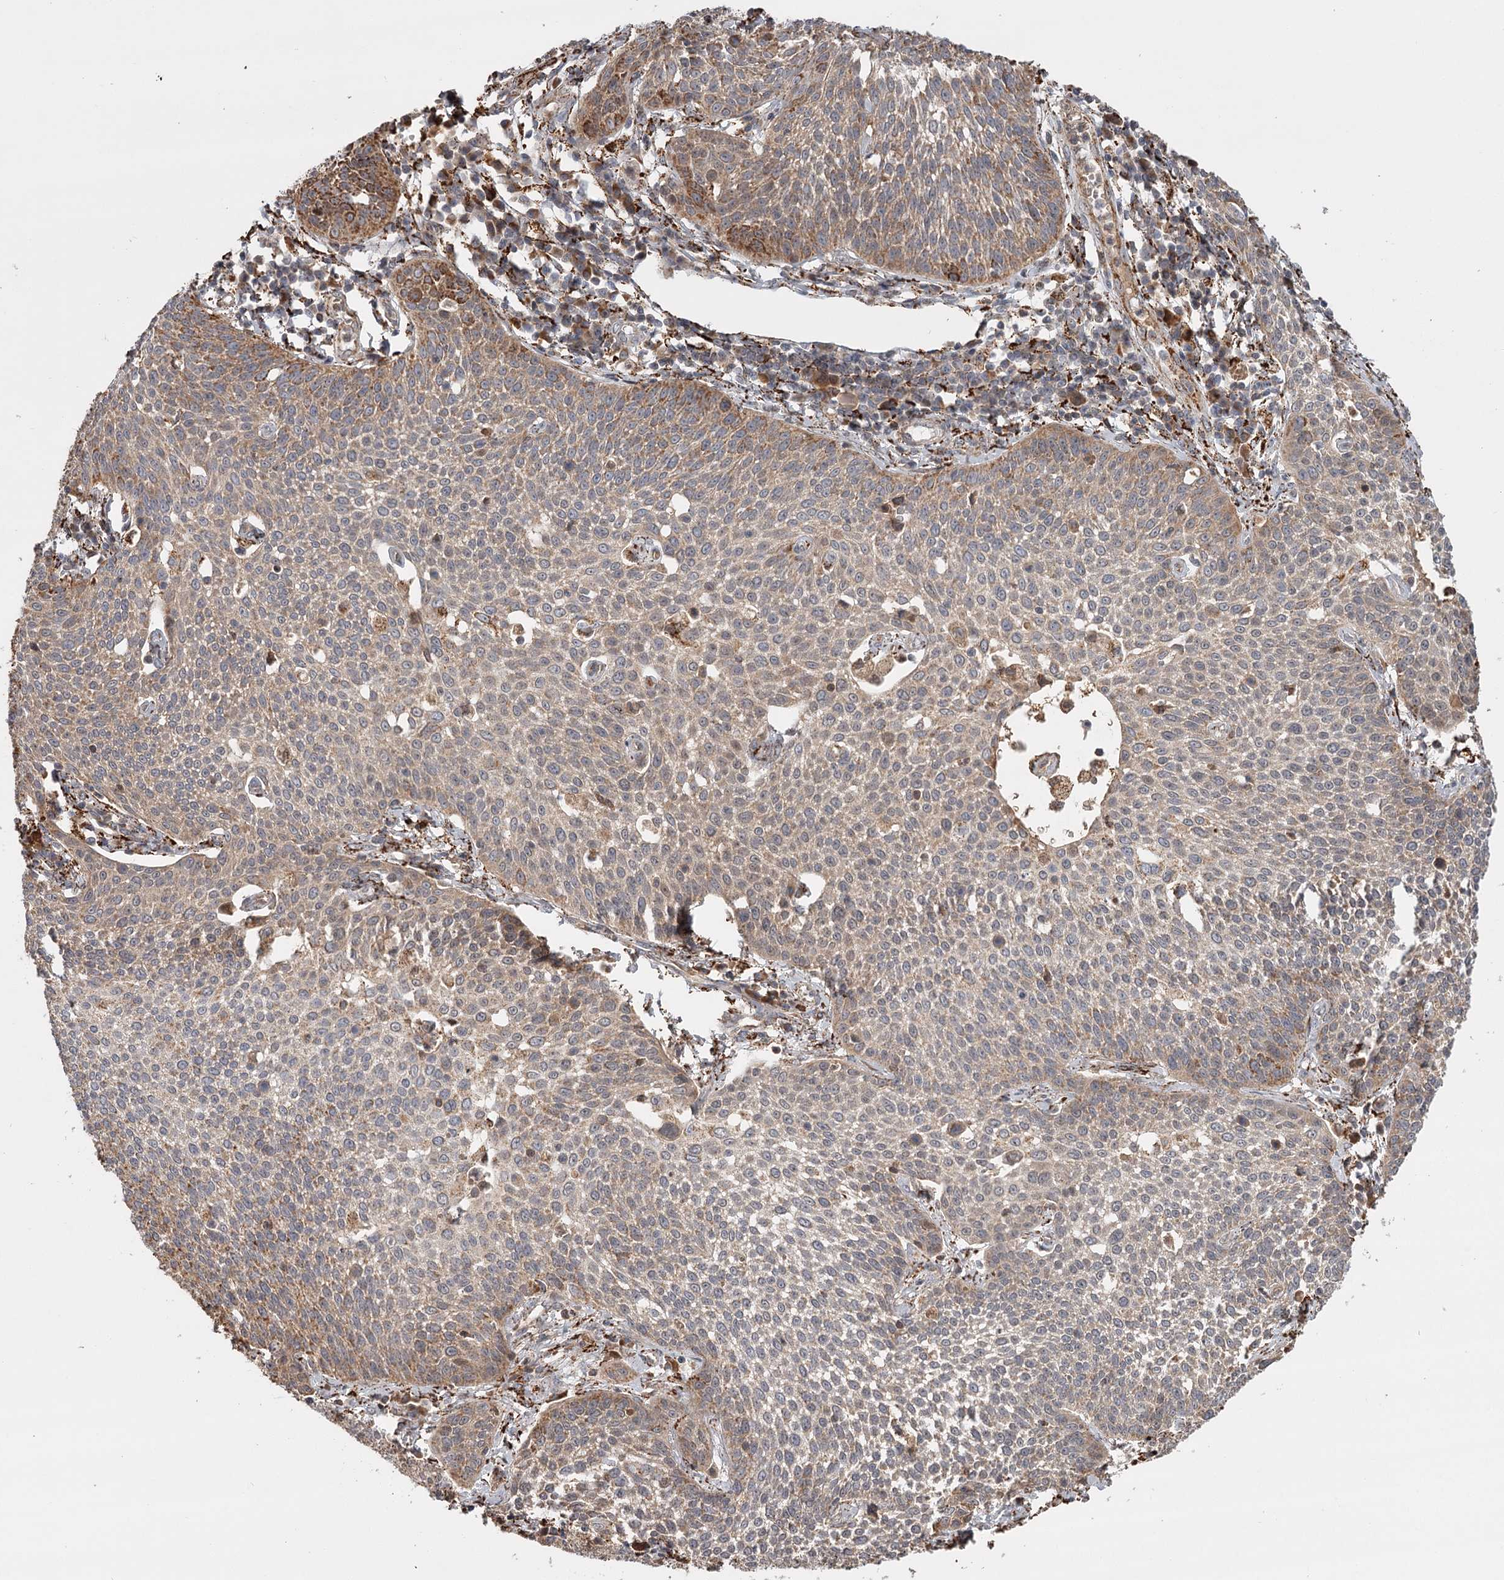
{"staining": {"intensity": "moderate", "quantity": "<25%", "location": "cytoplasmic/membranous"}, "tissue": "cervical cancer", "cell_type": "Tumor cells", "image_type": "cancer", "snomed": [{"axis": "morphology", "description": "Squamous cell carcinoma, NOS"}, {"axis": "topography", "description": "Cervix"}], "caption": "Cervical squamous cell carcinoma stained with a protein marker reveals moderate staining in tumor cells.", "gene": "CDC123", "patient": {"sex": "female", "age": 34}}